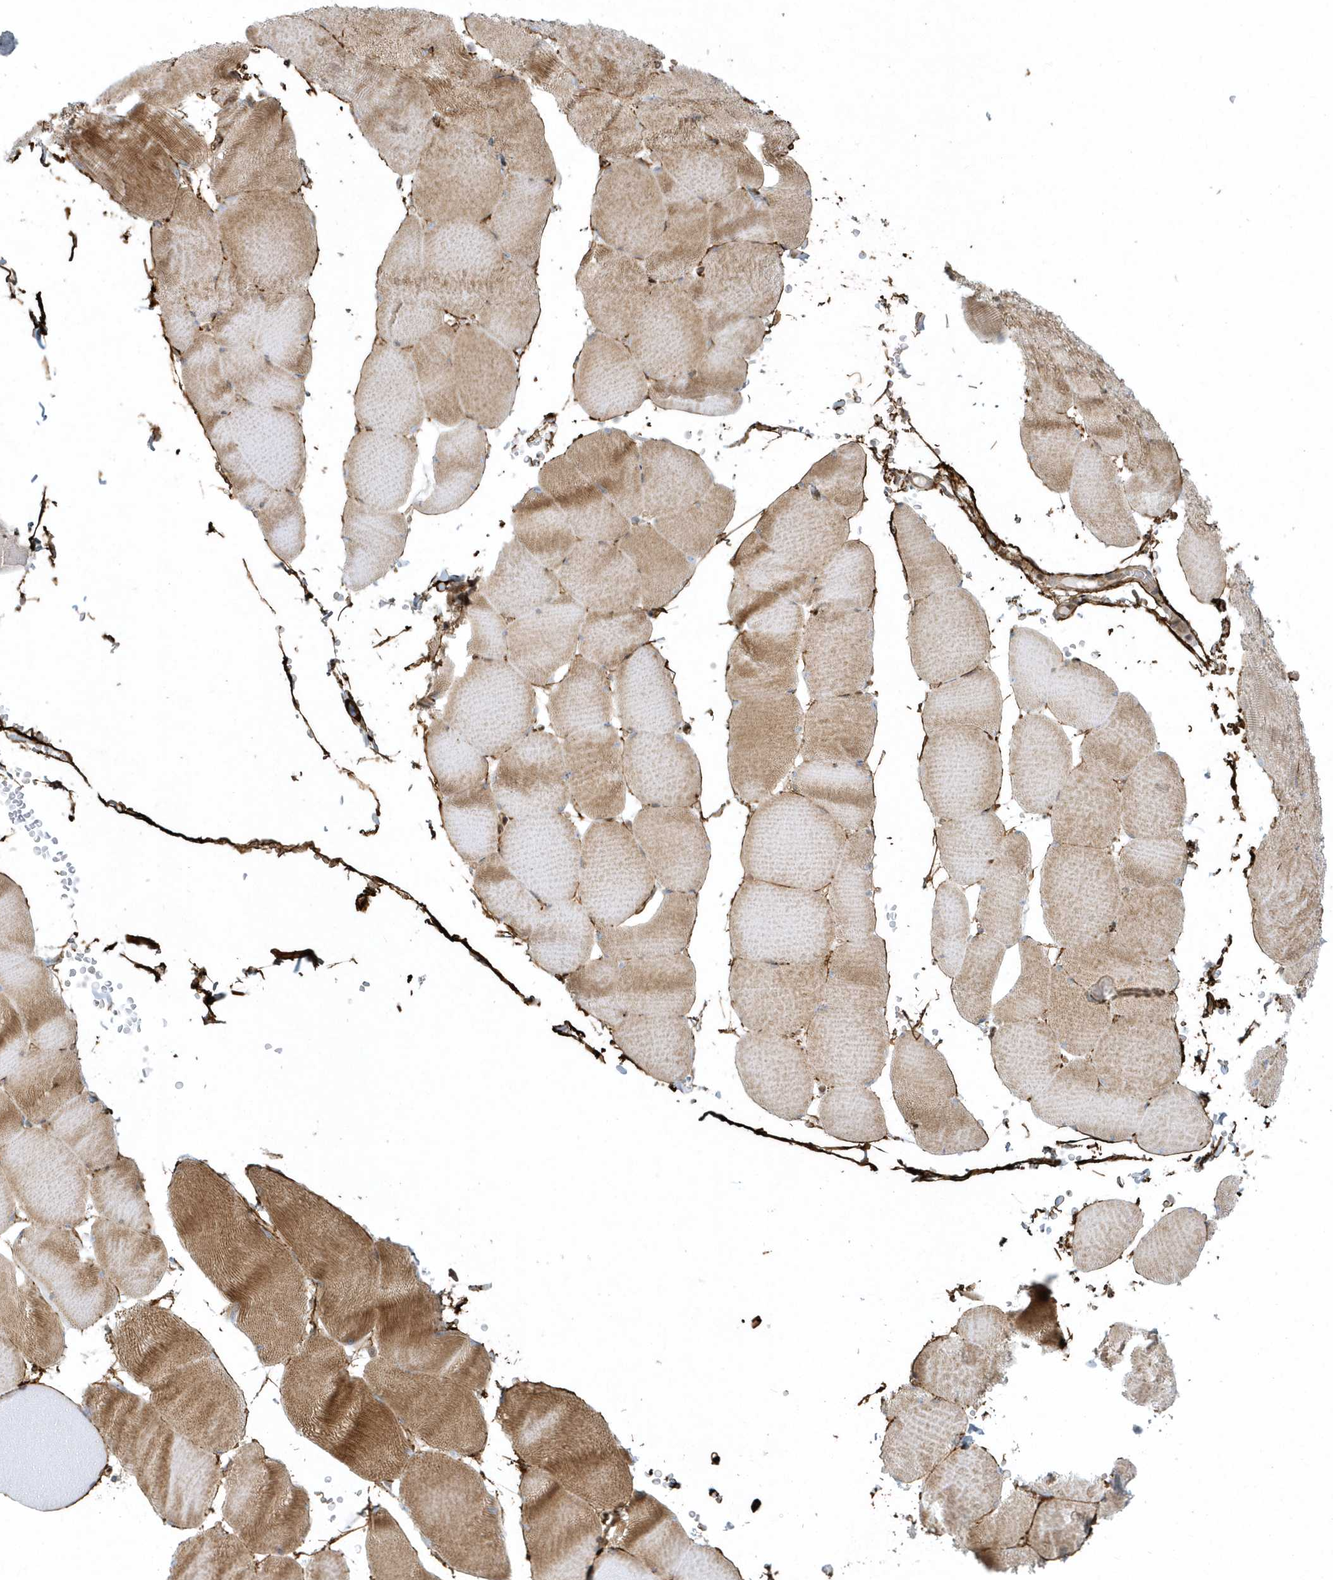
{"staining": {"intensity": "moderate", "quantity": ">75%", "location": "cytoplasmic/membranous"}, "tissue": "skeletal muscle", "cell_type": "Myocytes", "image_type": "normal", "snomed": [{"axis": "morphology", "description": "Normal tissue, NOS"}, {"axis": "topography", "description": "Skeletal muscle"}, {"axis": "topography", "description": "Head-Neck"}], "caption": "Unremarkable skeletal muscle was stained to show a protein in brown. There is medium levels of moderate cytoplasmic/membranous positivity in approximately >75% of myocytes. (IHC, brightfield microscopy, high magnification).", "gene": "MASP2", "patient": {"sex": "male", "age": 66}}